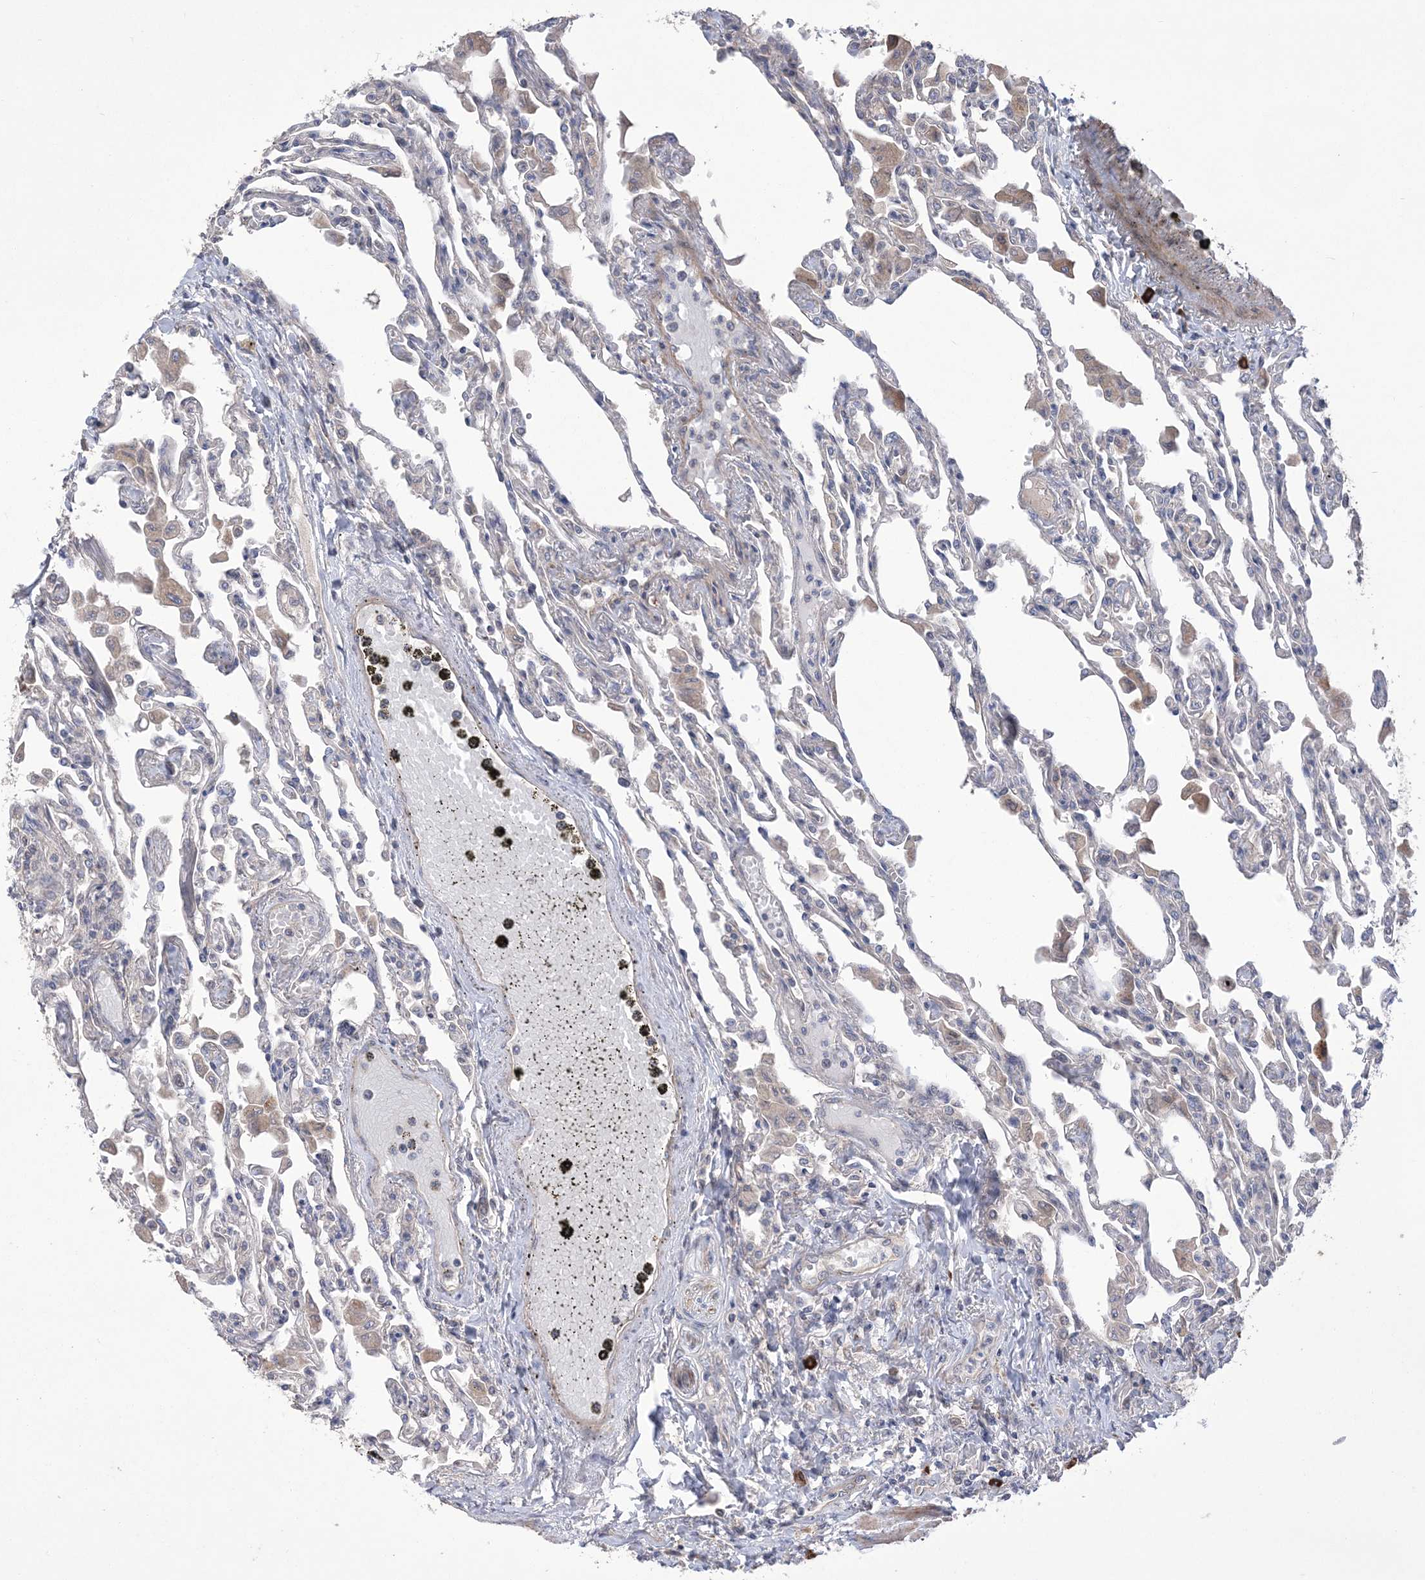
{"staining": {"intensity": "negative", "quantity": "none", "location": "none"}, "tissue": "lung", "cell_type": "Alveolar cells", "image_type": "normal", "snomed": [{"axis": "morphology", "description": "Normal tissue, NOS"}, {"axis": "topography", "description": "Bronchus"}, {"axis": "topography", "description": "Lung"}], "caption": "Immunohistochemistry (IHC) image of normal human lung stained for a protein (brown), which demonstrates no staining in alveolar cells. (Stains: DAB (3,3'-diaminobenzidine) immunohistochemistry with hematoxylin counter stain, Microscopy: brightfield microscopy at high magnification).", "gene": "MTRF1L", "patient": {"sex": "female", "age": 49}}